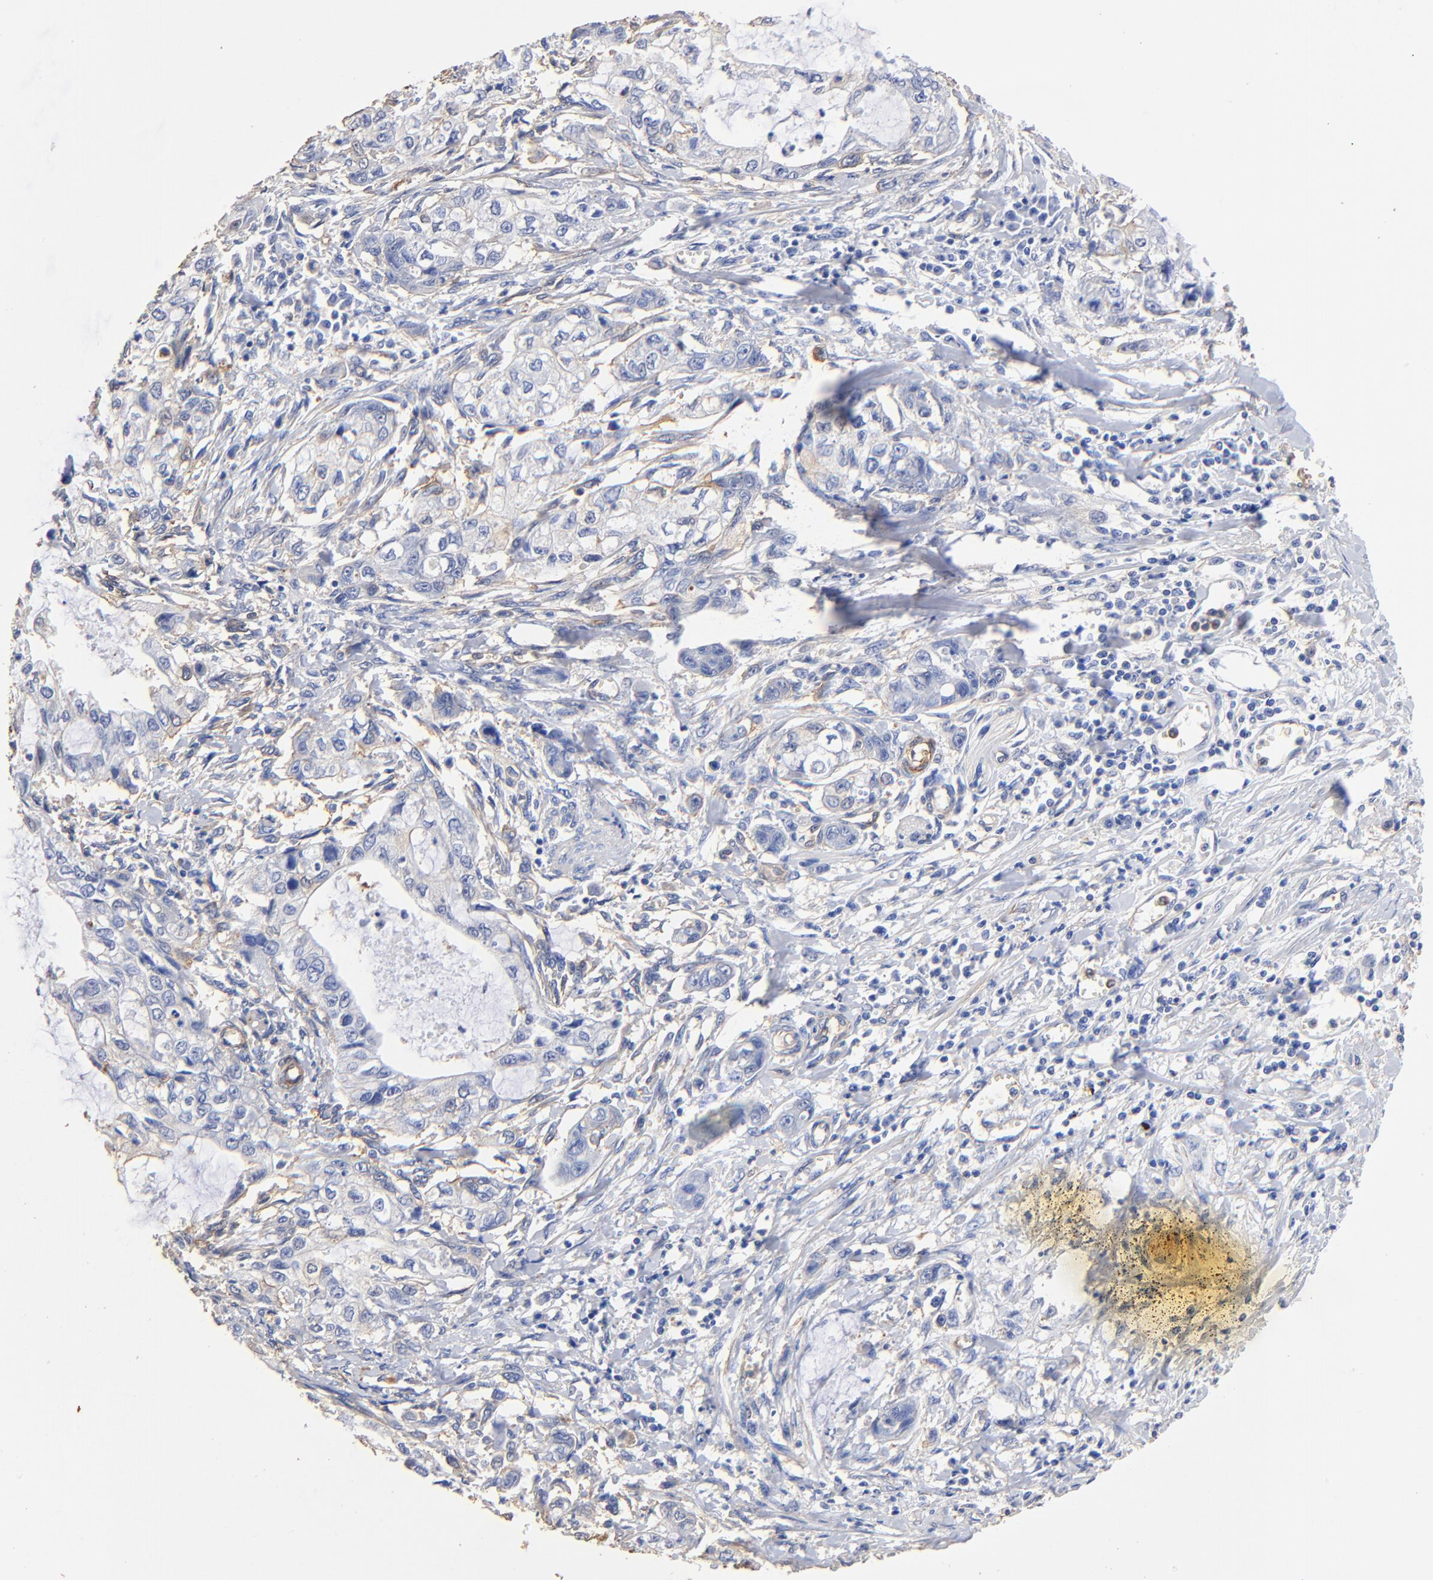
{"staining": {"intensity": "negative", "quantity": "none", "location": "none"}, "tissue": "stomach cancer", "cell_type": "Tumor cells", "image_type": "cancer", "snomed": [{"axis": "morphology", "description": "Adenocarcinoma, NOS"}, {"axis": "topography", "description": "Stomach, upper"}], "caption": "Histopathology image shows no protein positivity in tumor cells of stomach adenocarcinoma tissue.", "gene": "TAGLN2", "patient": {"sex": "female", "age": 52}}